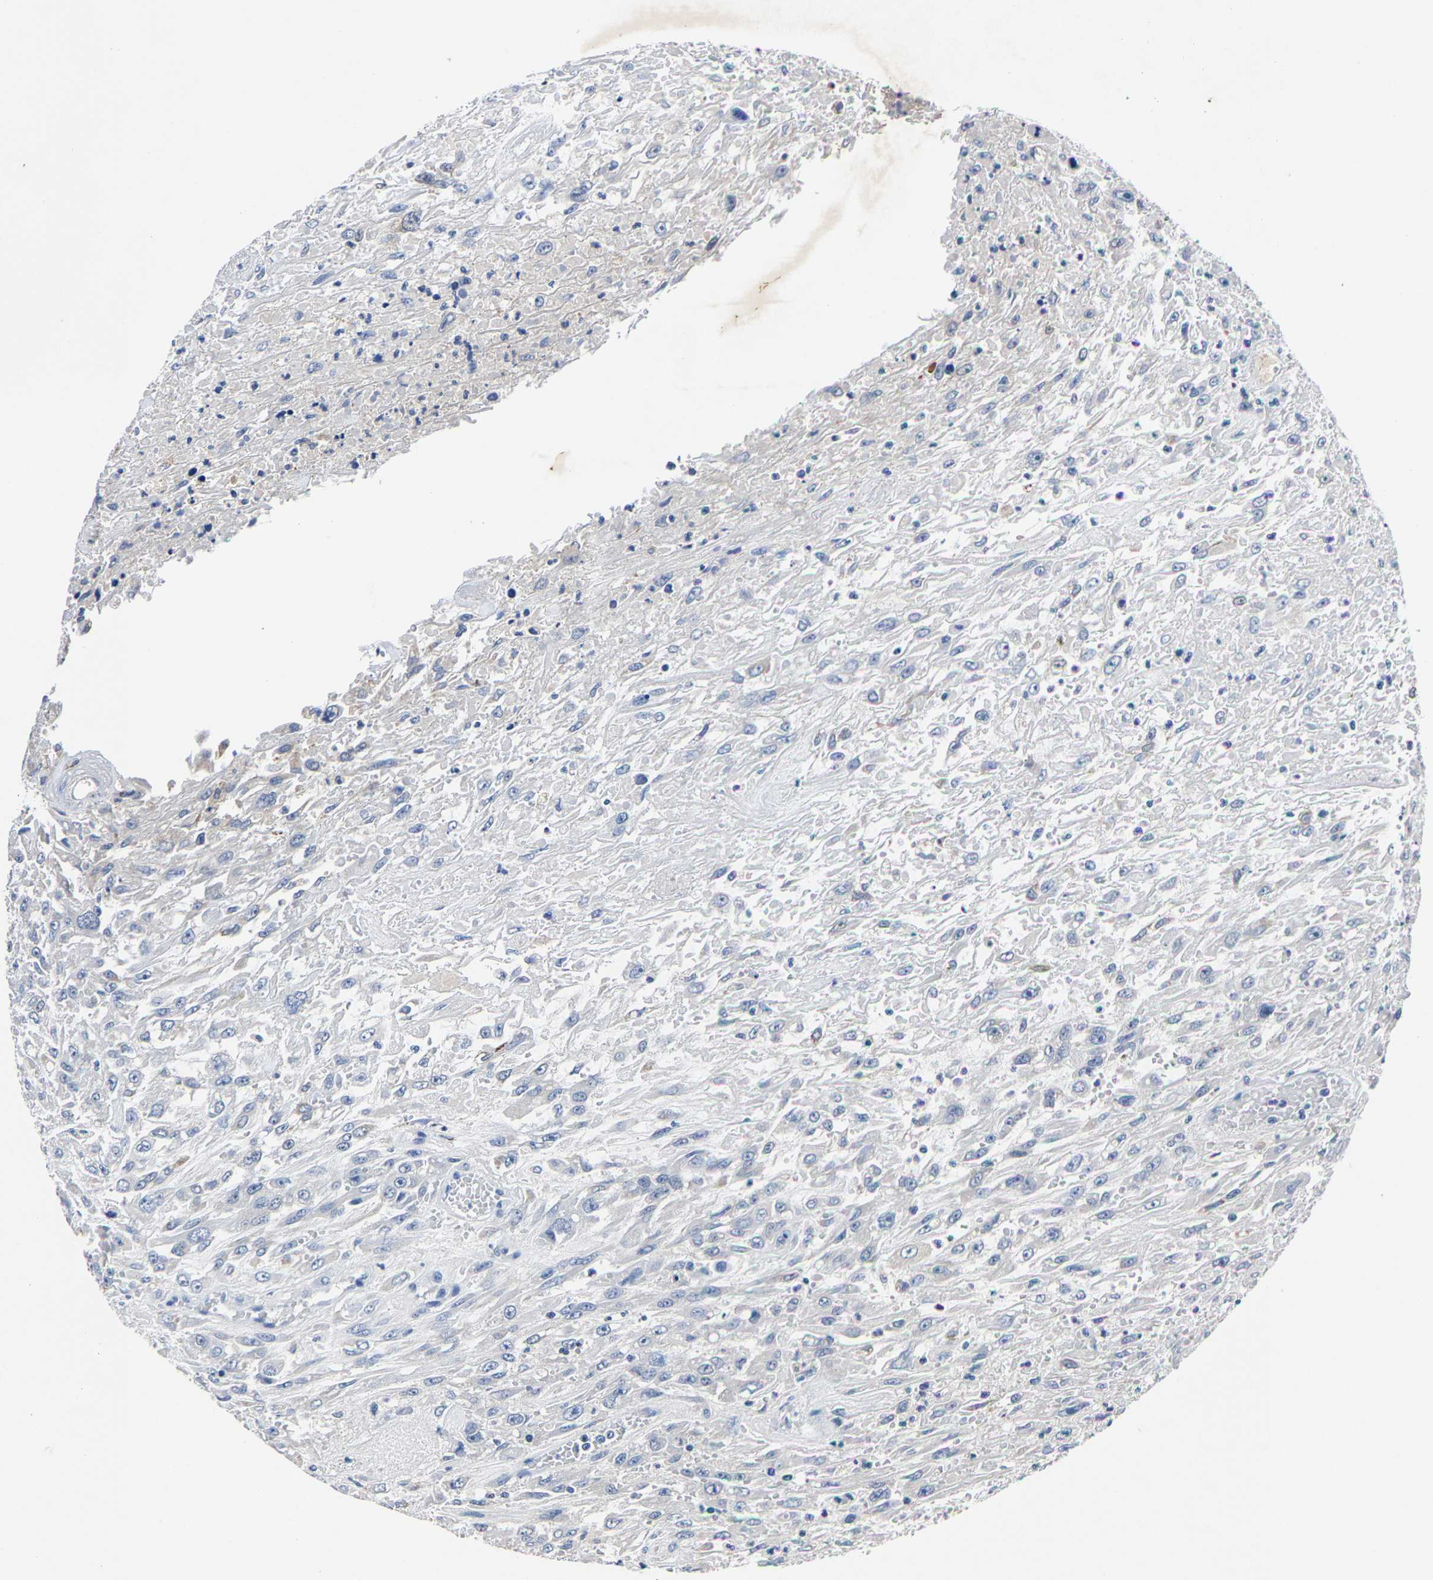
{"staining": {"intensity": "negative", "quantity": "none", "location": "none"}, "tissue": "urothelial cancer", "cell_type": "Tumor cells", "image_type": "cancer", "snomed": [{"axis": "morphology", "description": "Urothelial carcinoma, High grade"}, {"axis": "topography", "description": "Urinary bladder"}], "caption": "This is a histopathology image of immunohistochemistry staining of urothelial cancer, which shows no expression in tumor cells. Nuclei are stained in blue.", "gene": "PSPH", "patient": {"sex": "male", "age": 46}}